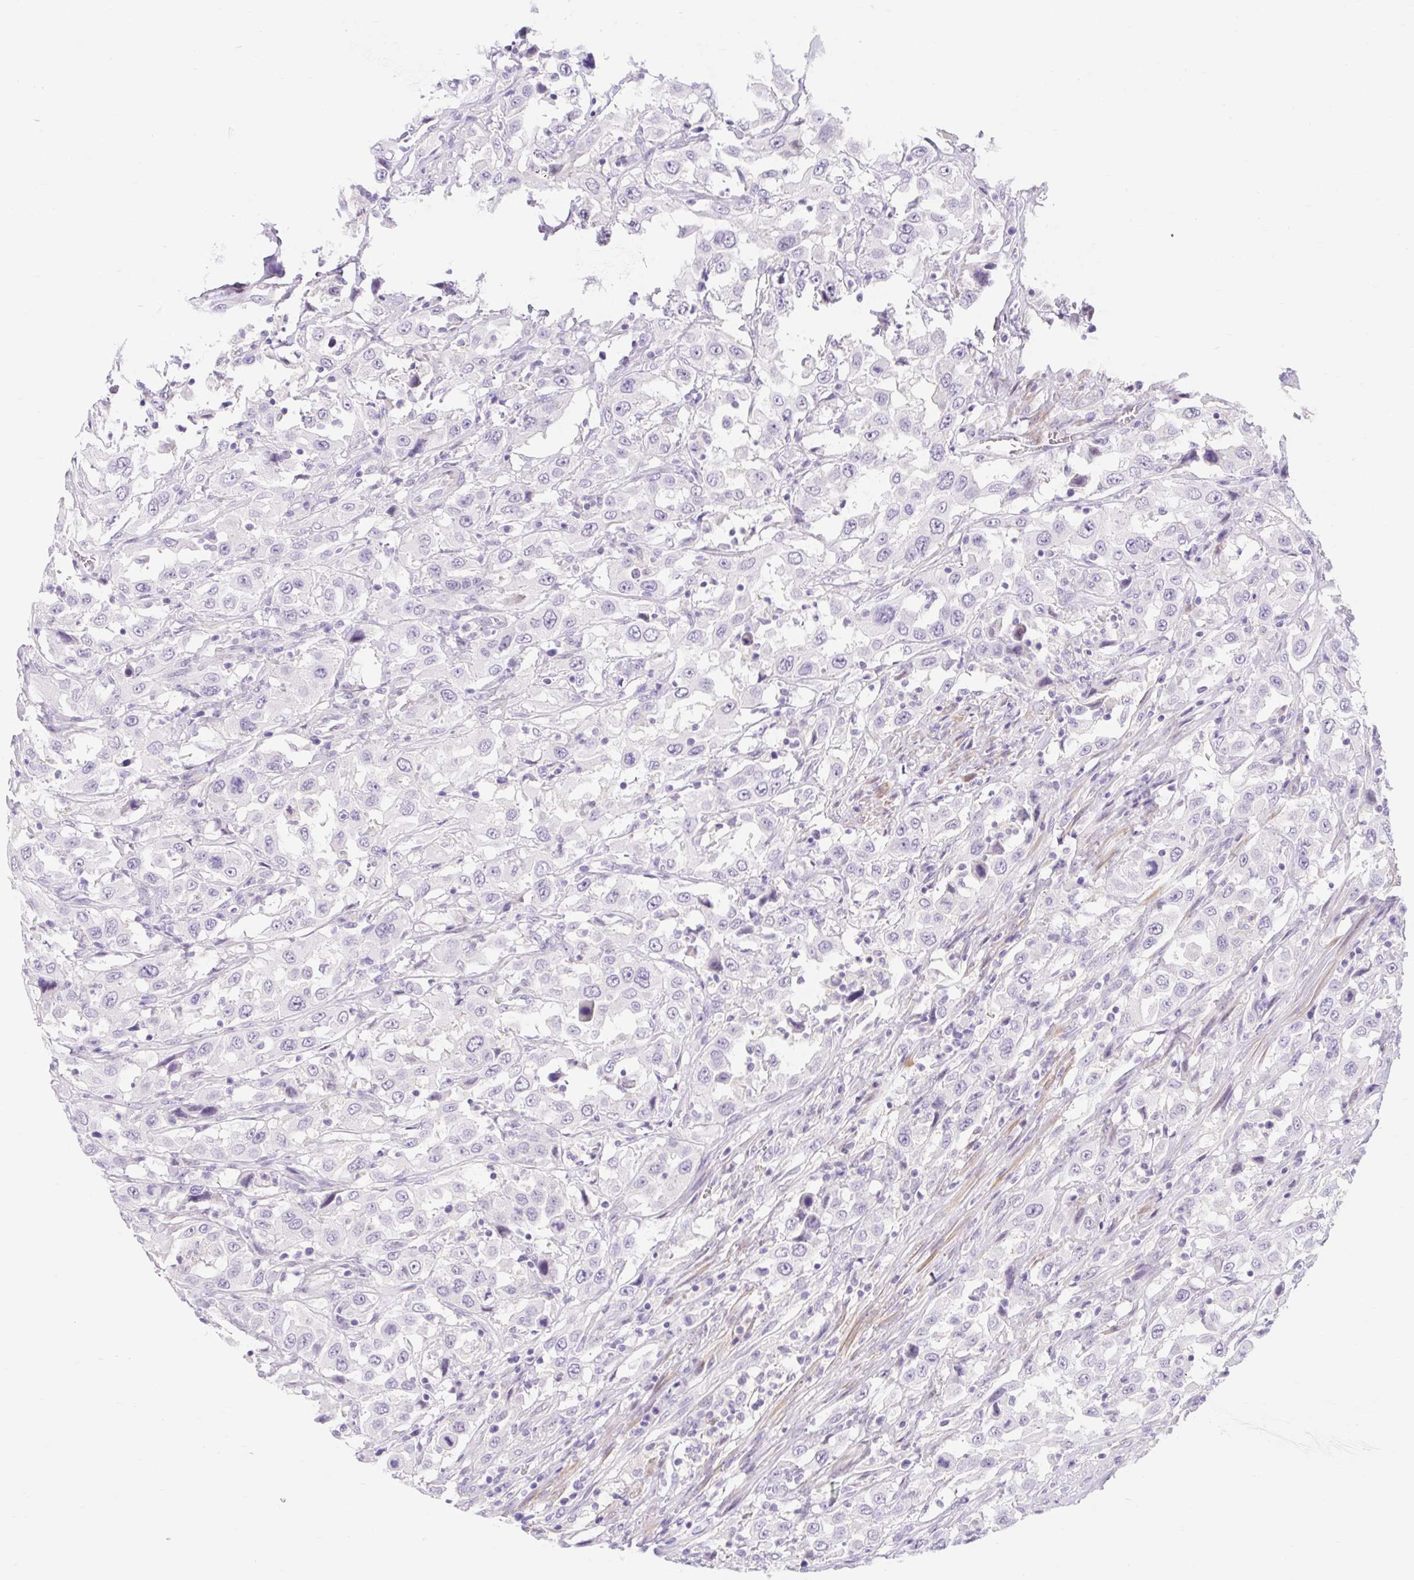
{"staining": {"intensity": "negative", "quantity": "none", "location": "none"}, "tissue": "urothelial cancer", "cell_type": "Tumor cells", "image_type": "cancer", "snomed": [{"axis": "morphology", "description": "Urothelial carcinoma, High grade"}, {"axis": "topography", "description": "Urinary bladder"}], "caption": "The photomicrograph exhibits no significant expression in tumor cells of high-grade urothelial carcinoma.", "gene": "SLC28A1", "patient": {"sex": "male", "age": 61}}